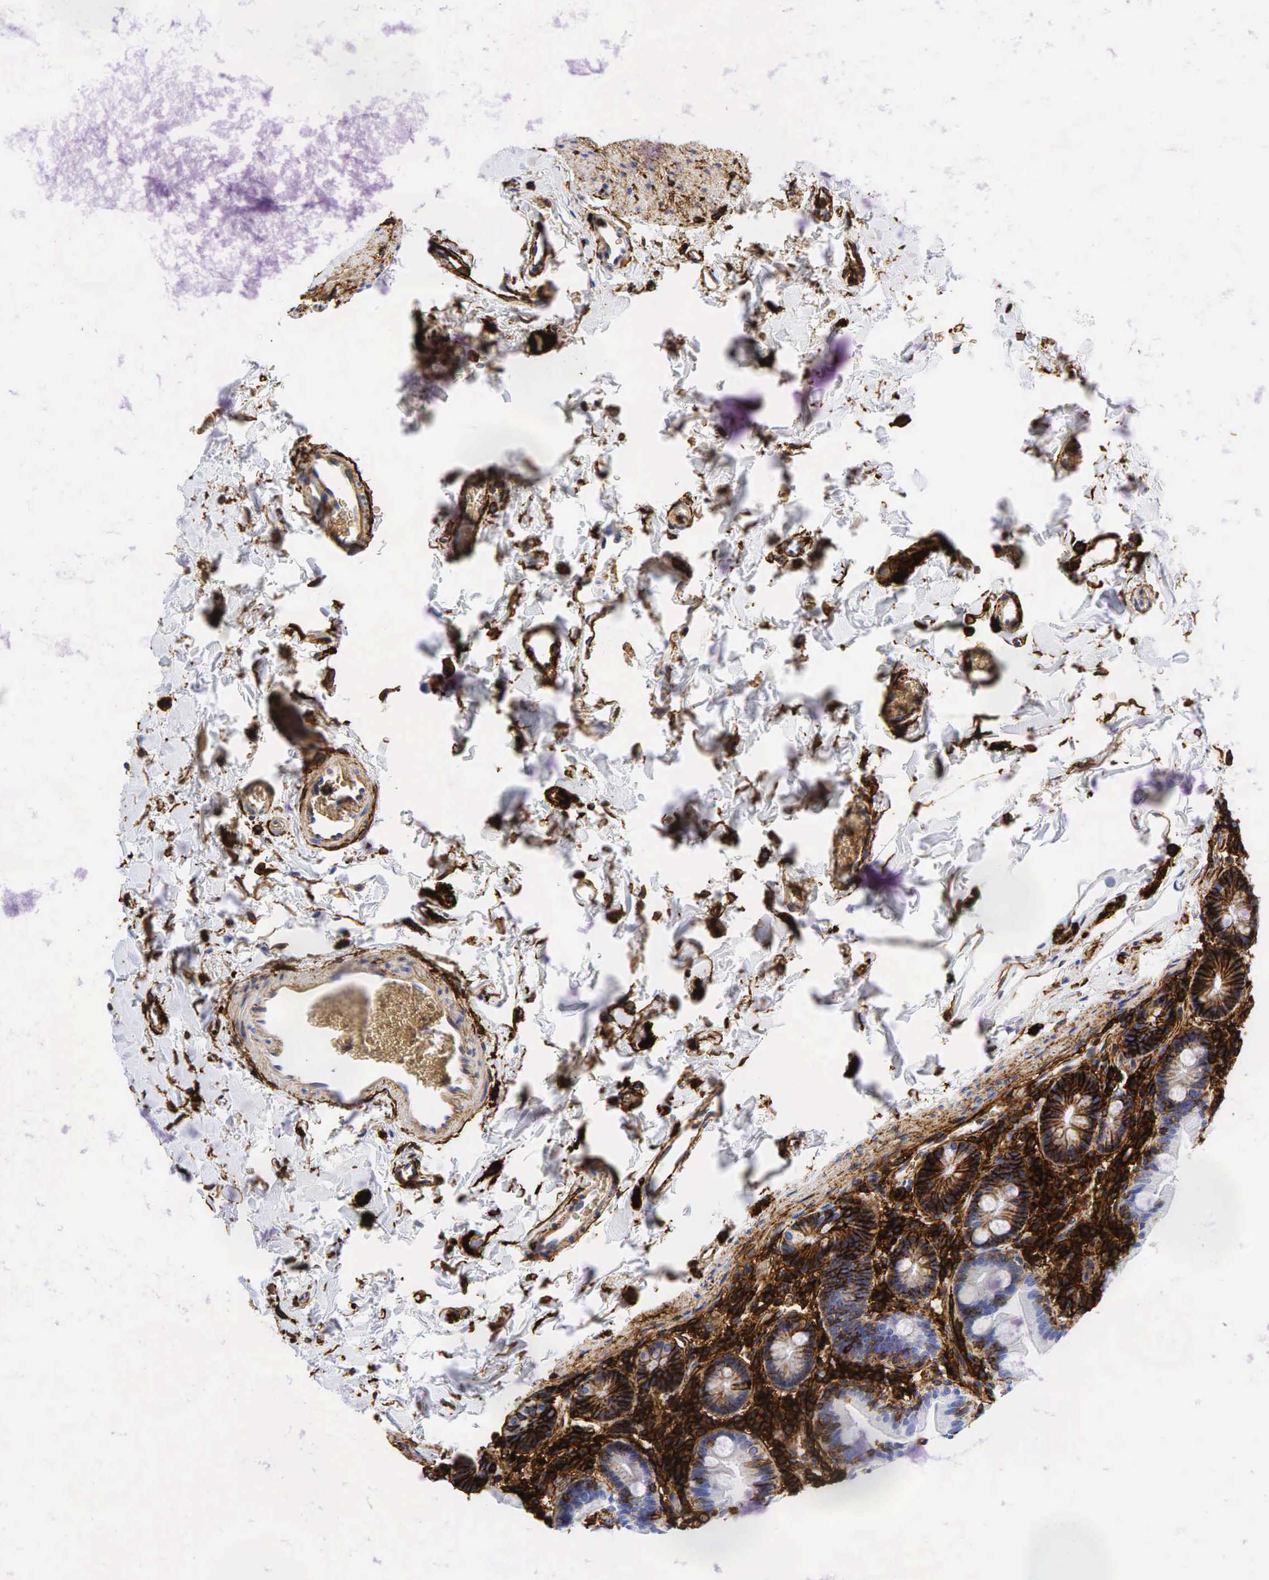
{"staining": {"intensity": "strong", "quantity": "25%-75%", "location": "cytoplasmic/membranous"}, "tissue": "duodenum", "cell_type": "Glandular cells", "image_type": "normal", "snomed": [{"axis": "morphology", "description": "Normal tissue, NOS"}, {"axis": "topography", "description": "Duodenum"}], "caption": "High-power microscopy captured an immunohistochemistry micrograph of normal duodenum, revealing strong cytoplasmic/membranous staining in approximately 25%-75% of glandular cells. The protein is shown in brown color, while the nuclei are stained blue.", "gene": "CD44", "patient": {"sex": "male", "age": 70}}